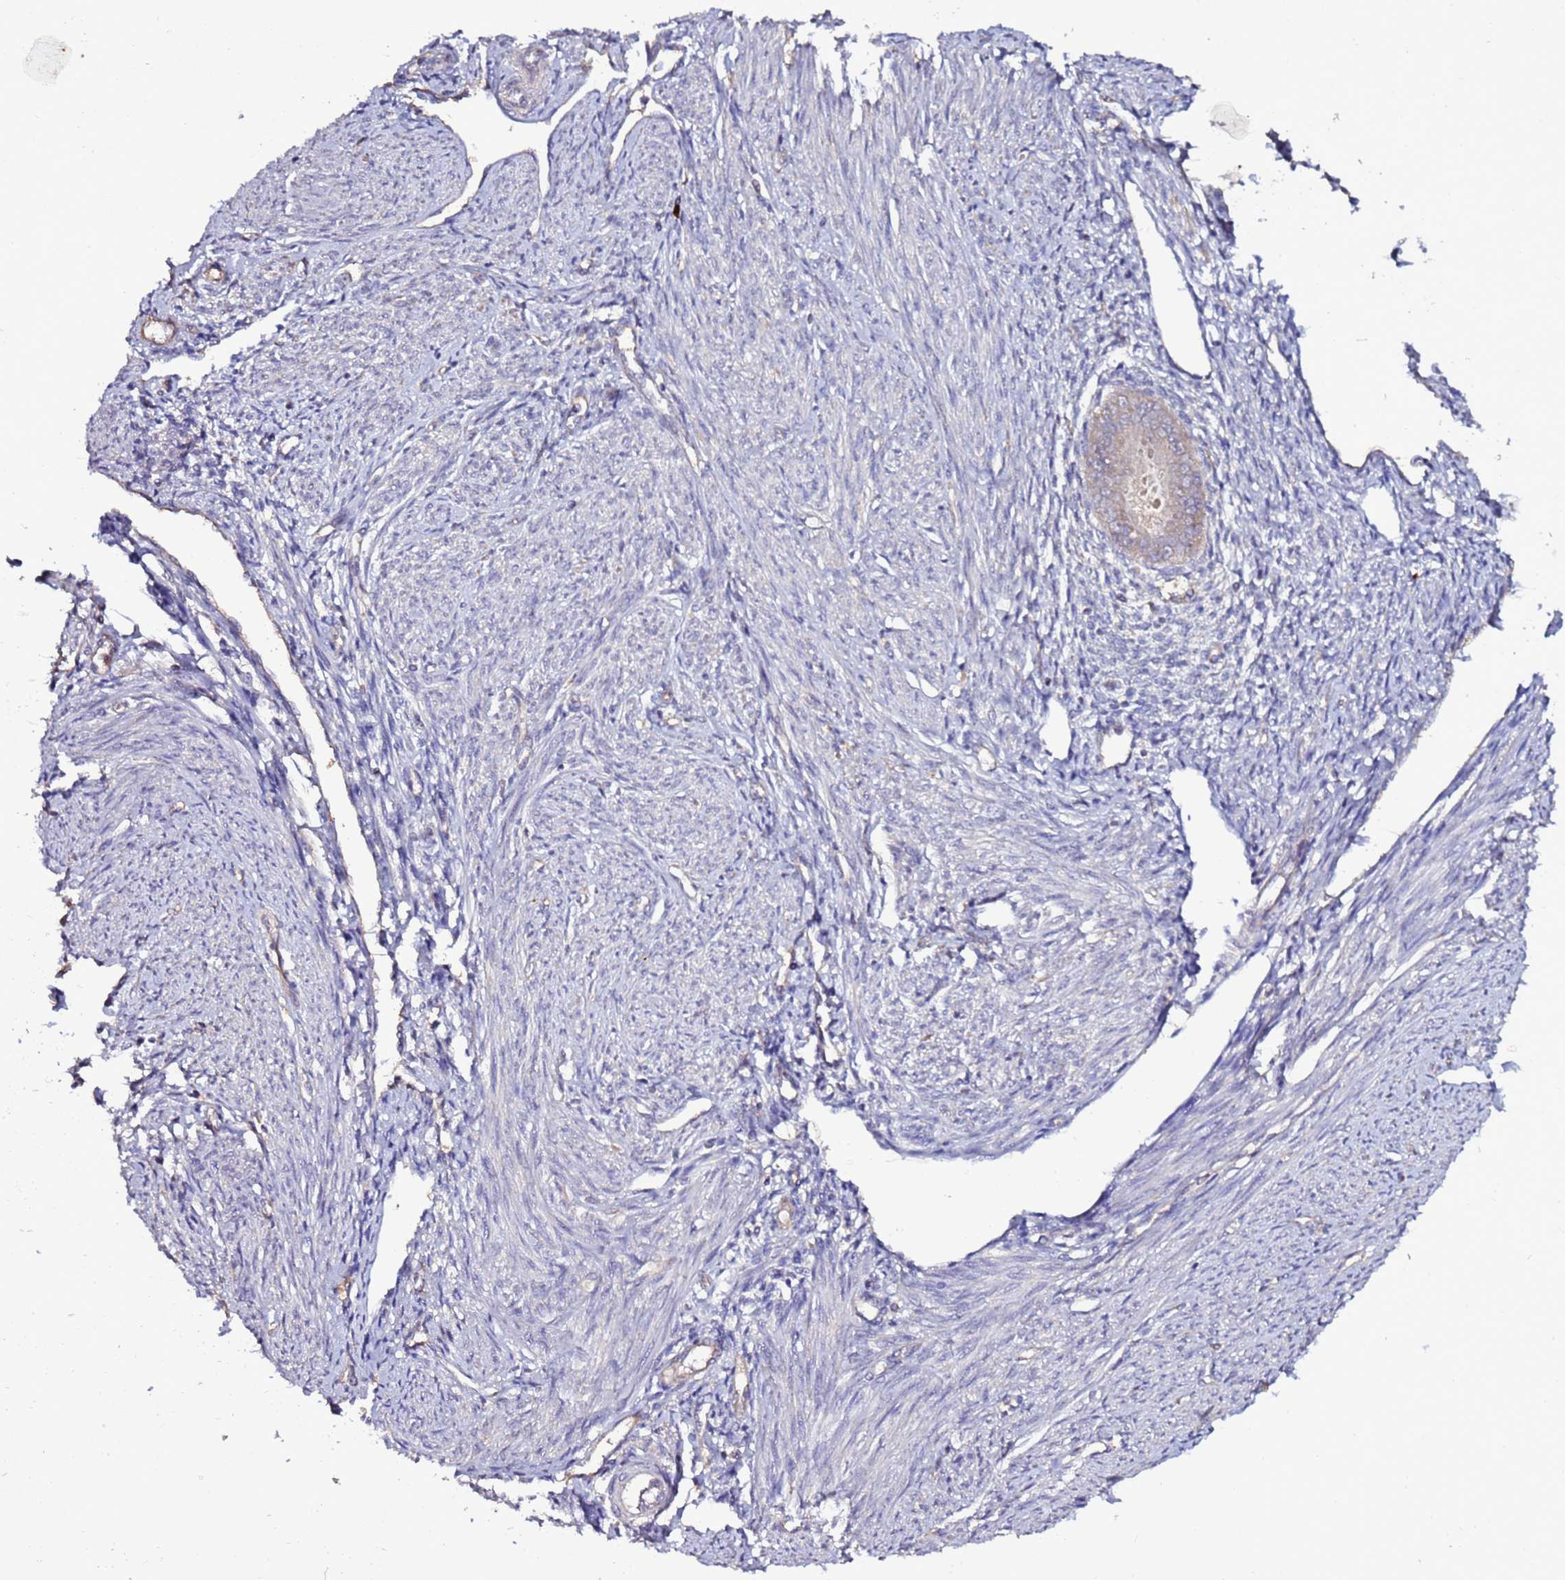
{"staining": {"intensity": "weak", "quantity": "<25%", "location": "cytoplasmic/membranous"}, "tissue": "endometrium", "cell_type": "Cells in endometrial stroma", "image_type": "normal", "snomed": [{"axis": "morphology", "description": "Normal tissue, NOS"}, {"axis": "topography", "description": "Uterus"}, {"axis": "topography", "description": "Endometrium"}], "caption": "DAB (3,3'-diaminobenzidine) immunohistochemical staining of normal human endometrium demonstrates no significant positivity in cells in endometrial stroma. (Stains: DAB immunohistochemistry (IHC) with hematoxylin counter stain, Microscopy: brightfield microscopy at high magnification).", "gene": "RPS15A", "patient": {"sex": "female", "age": 48}}